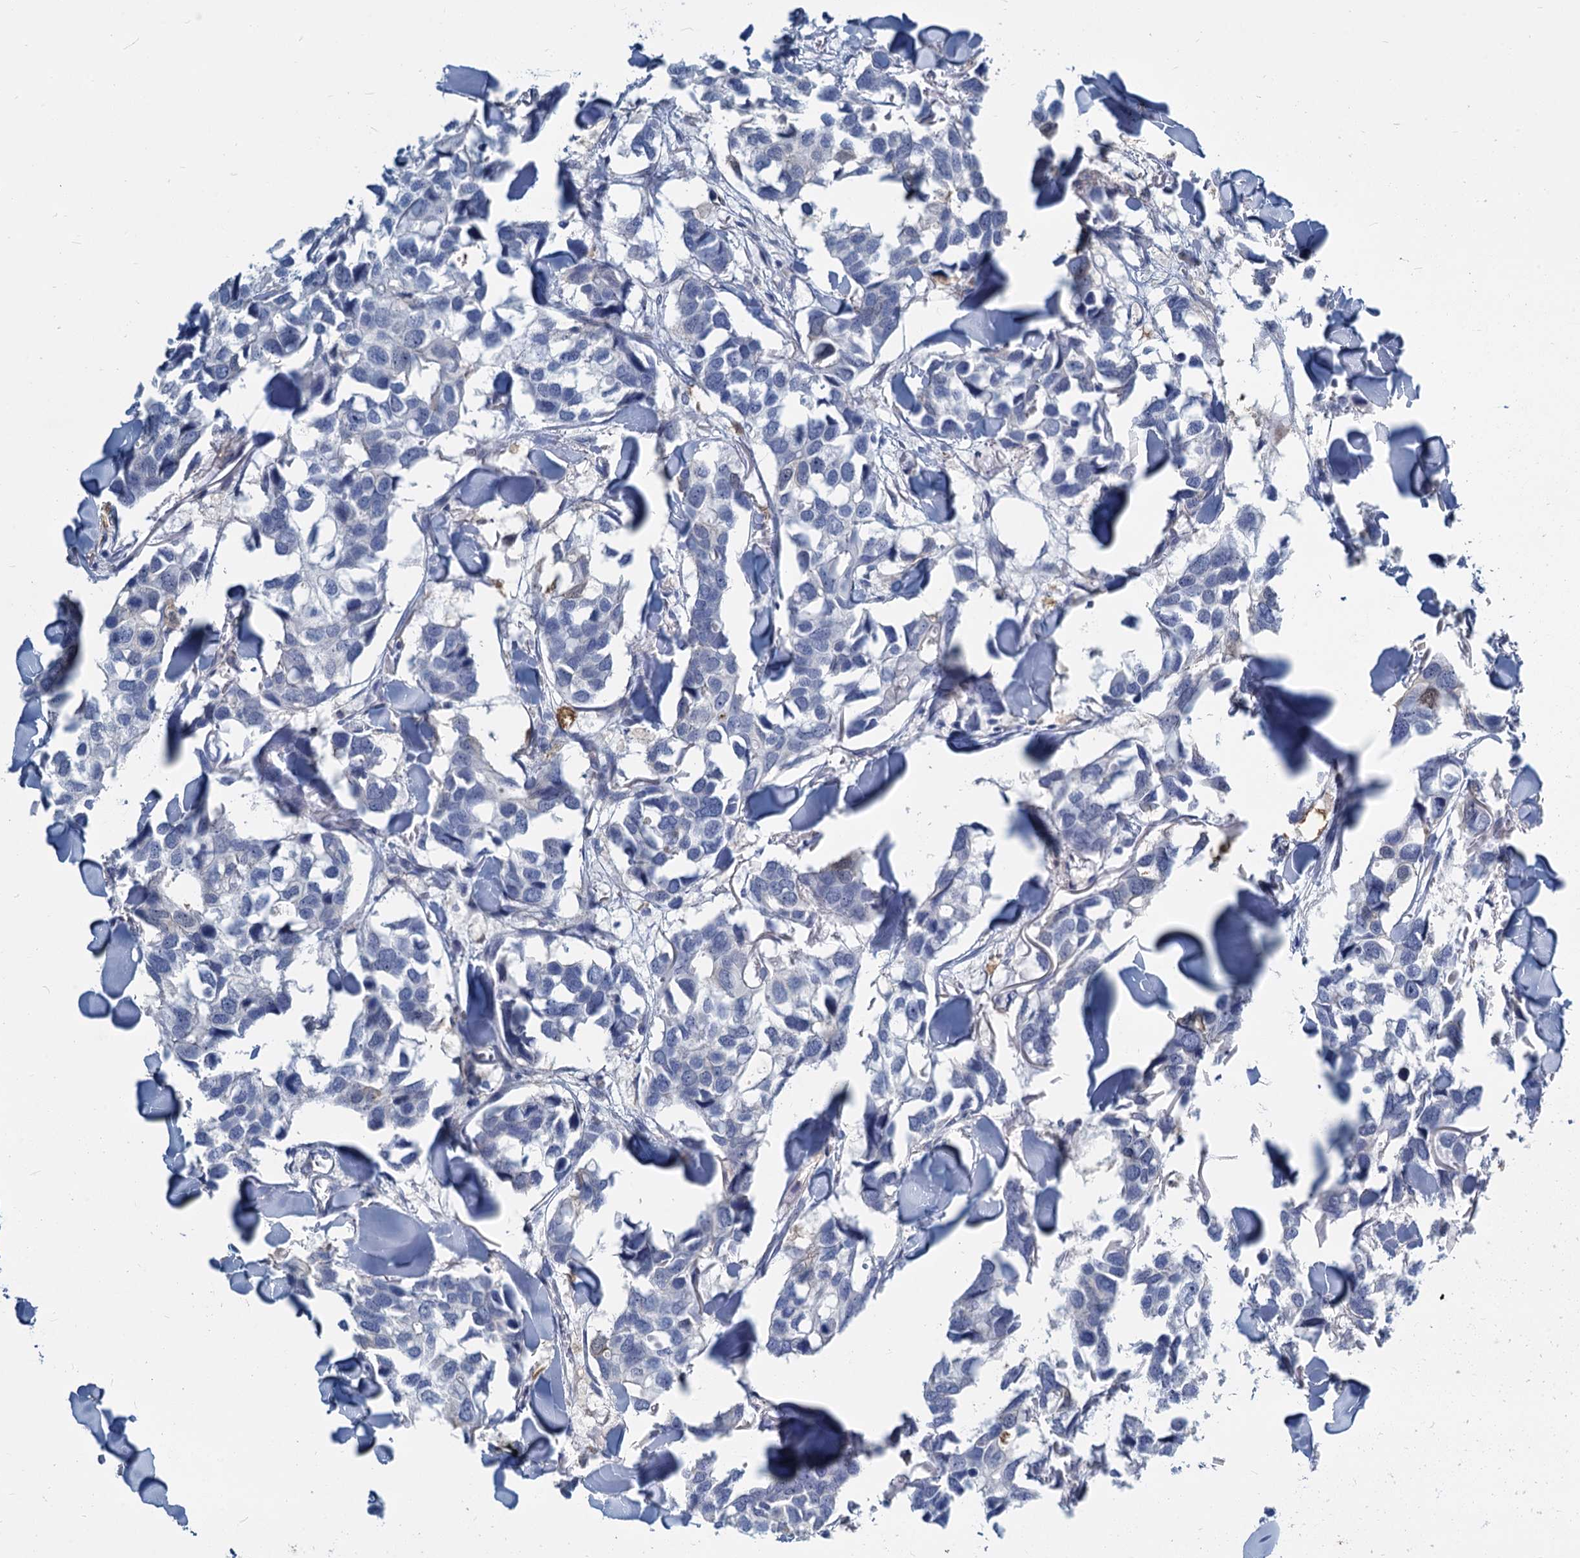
{"staining": {"intensity": "negative", "quantity": "none", "location": "none"}, "tissue": "breast cancer", "cell_type": "Tumor cells", "image_type": "cancer", "snomed": [{"axis": "morphology", "description": "Duct carcinoma"}, {"axis": "topography", "description": "Breast"}], "caption": "The immunohistochemistry micrograph has no significant staining in tumor cells of breast cancer tissue.", "gene": "GSTM3", "patient": {"sex": "female", "age": 83}}